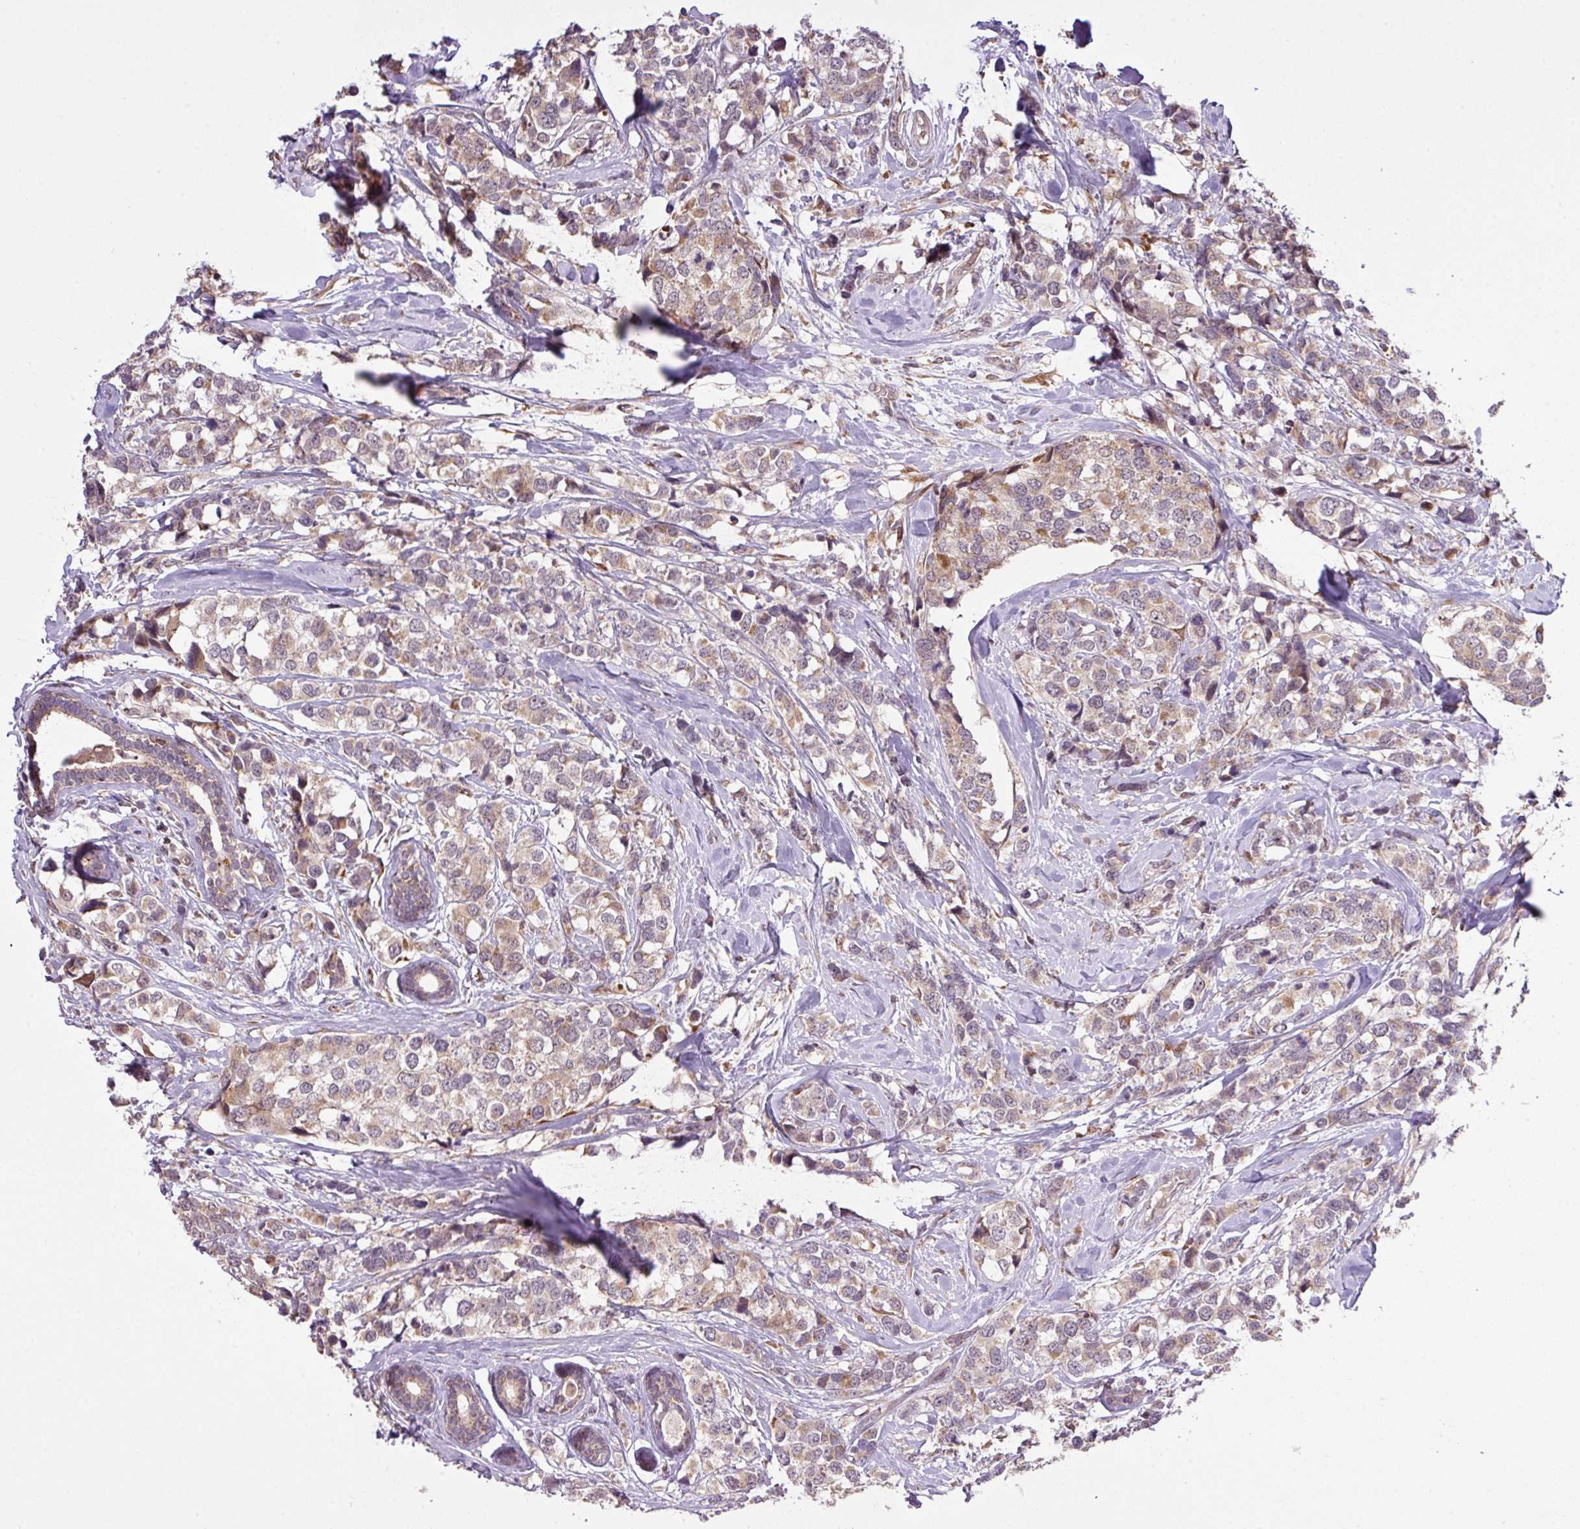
{"staining": {"intensity": "weak", "quantity": "25%-75%", "location": "cytoplasmic/membranous"}, "tissue": "breast cancer", "cell_type": "Tumor cells", "image_type": "cancer", "snomed": [{"axis": "morphology", "description": "Lobular carcinoma"}, {"axis": "topography", "description": "Breast"}], "caption": "There is low levels of weak cytoplasmic/membranous expression in tumor cells of breast cancer, as demonstrated by immunohistochemical staining (brown color).", "gene": "SMCO4", "patient": {"sex": "female", "age": 59}}